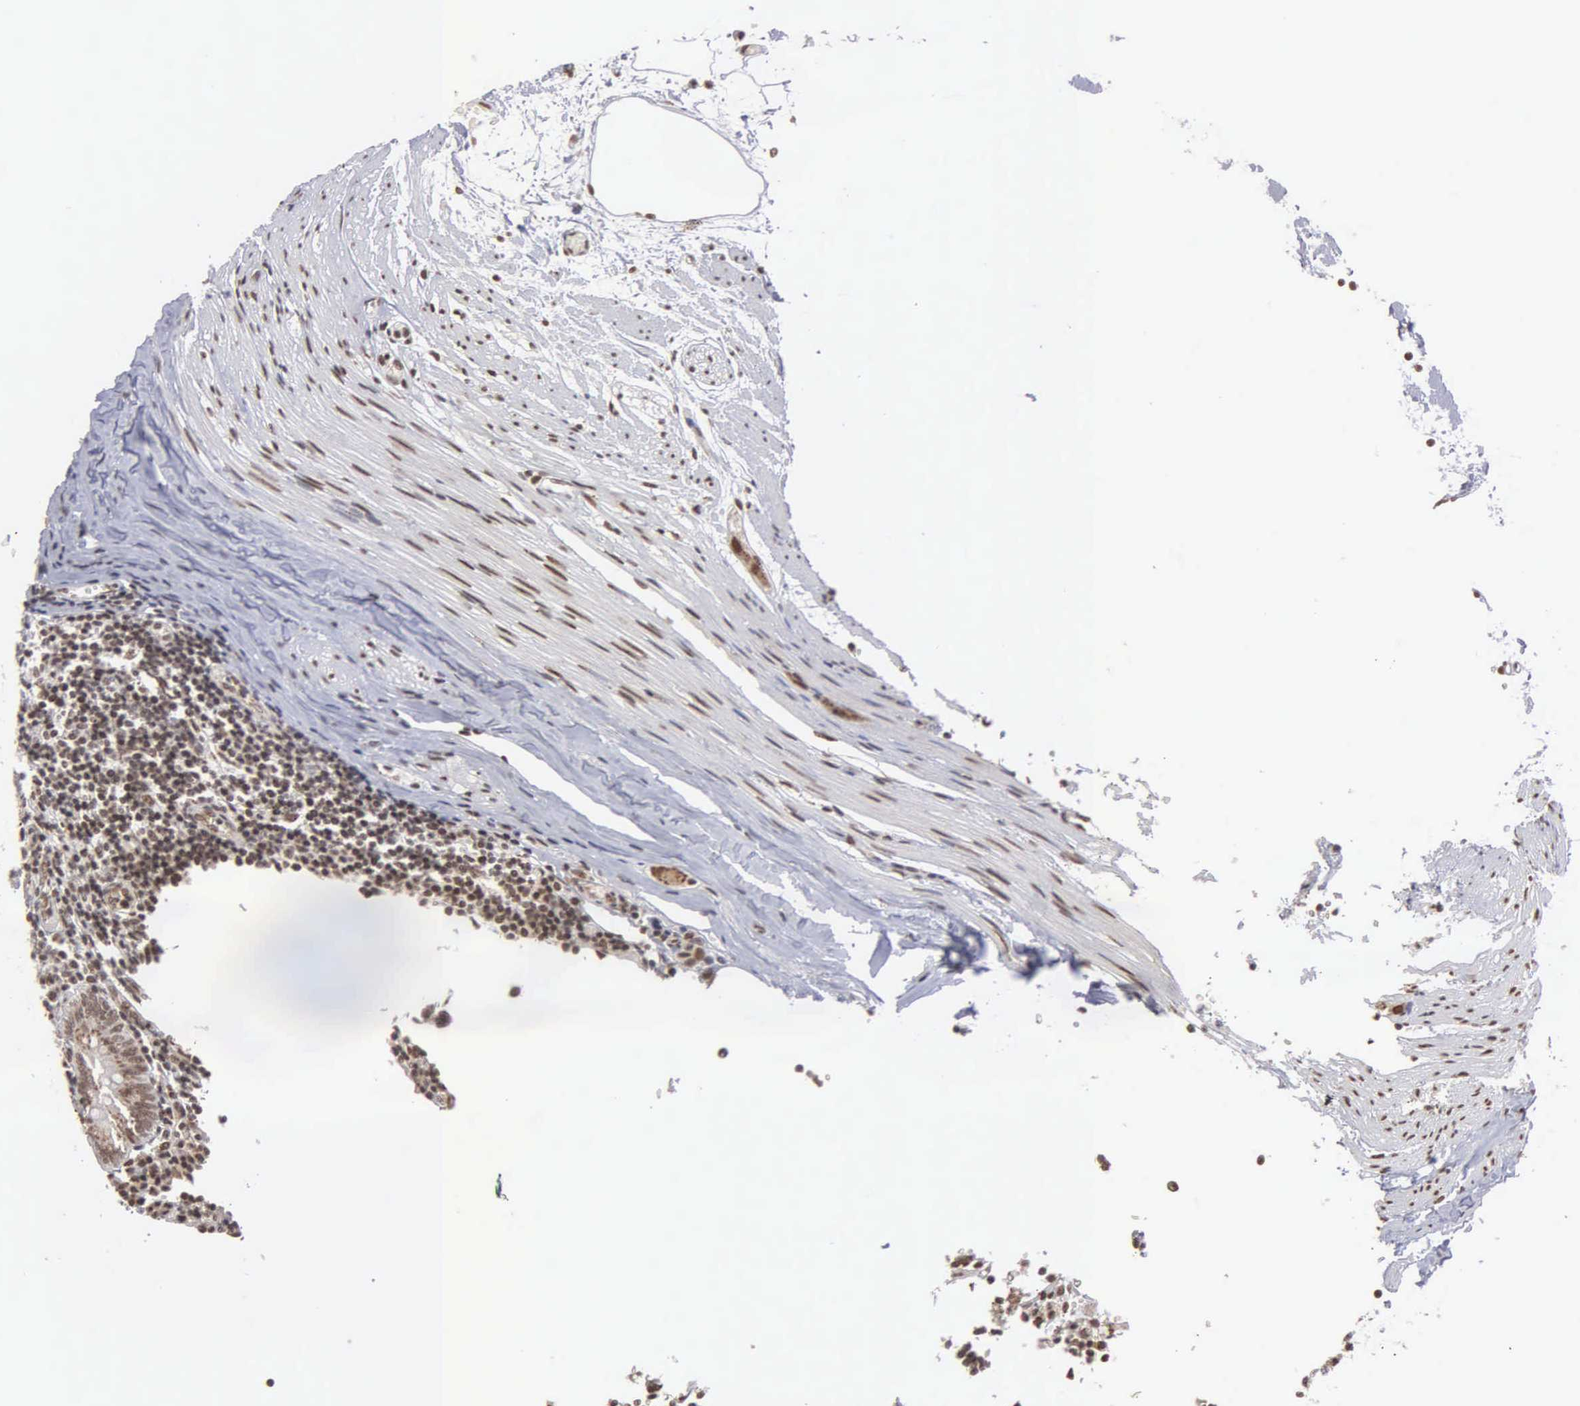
{"staining": {"intensity": "moderate", "quantity": ">75%", "location": "nuclear"}, "tissue": "appendix", "cell_type": "Glandular cells", "image_type": "normal", "snomed": [{"axis": "morphology", "description": "Normal tissue, NOS"}, {"axis": "topography", "description": "Appendix"}], "caption": "Appendix stained with IHC demonstrates moderate nuclear expression in about >75% of glandular cells. (Stains: DAB (3,3'-diaminobenzidine) in brown, nuclei in blue, Microscopy: brightfield microscopy at high magnification).", "gene": "GTF2A1", "patient": {"sex": "female", "age": 19}}